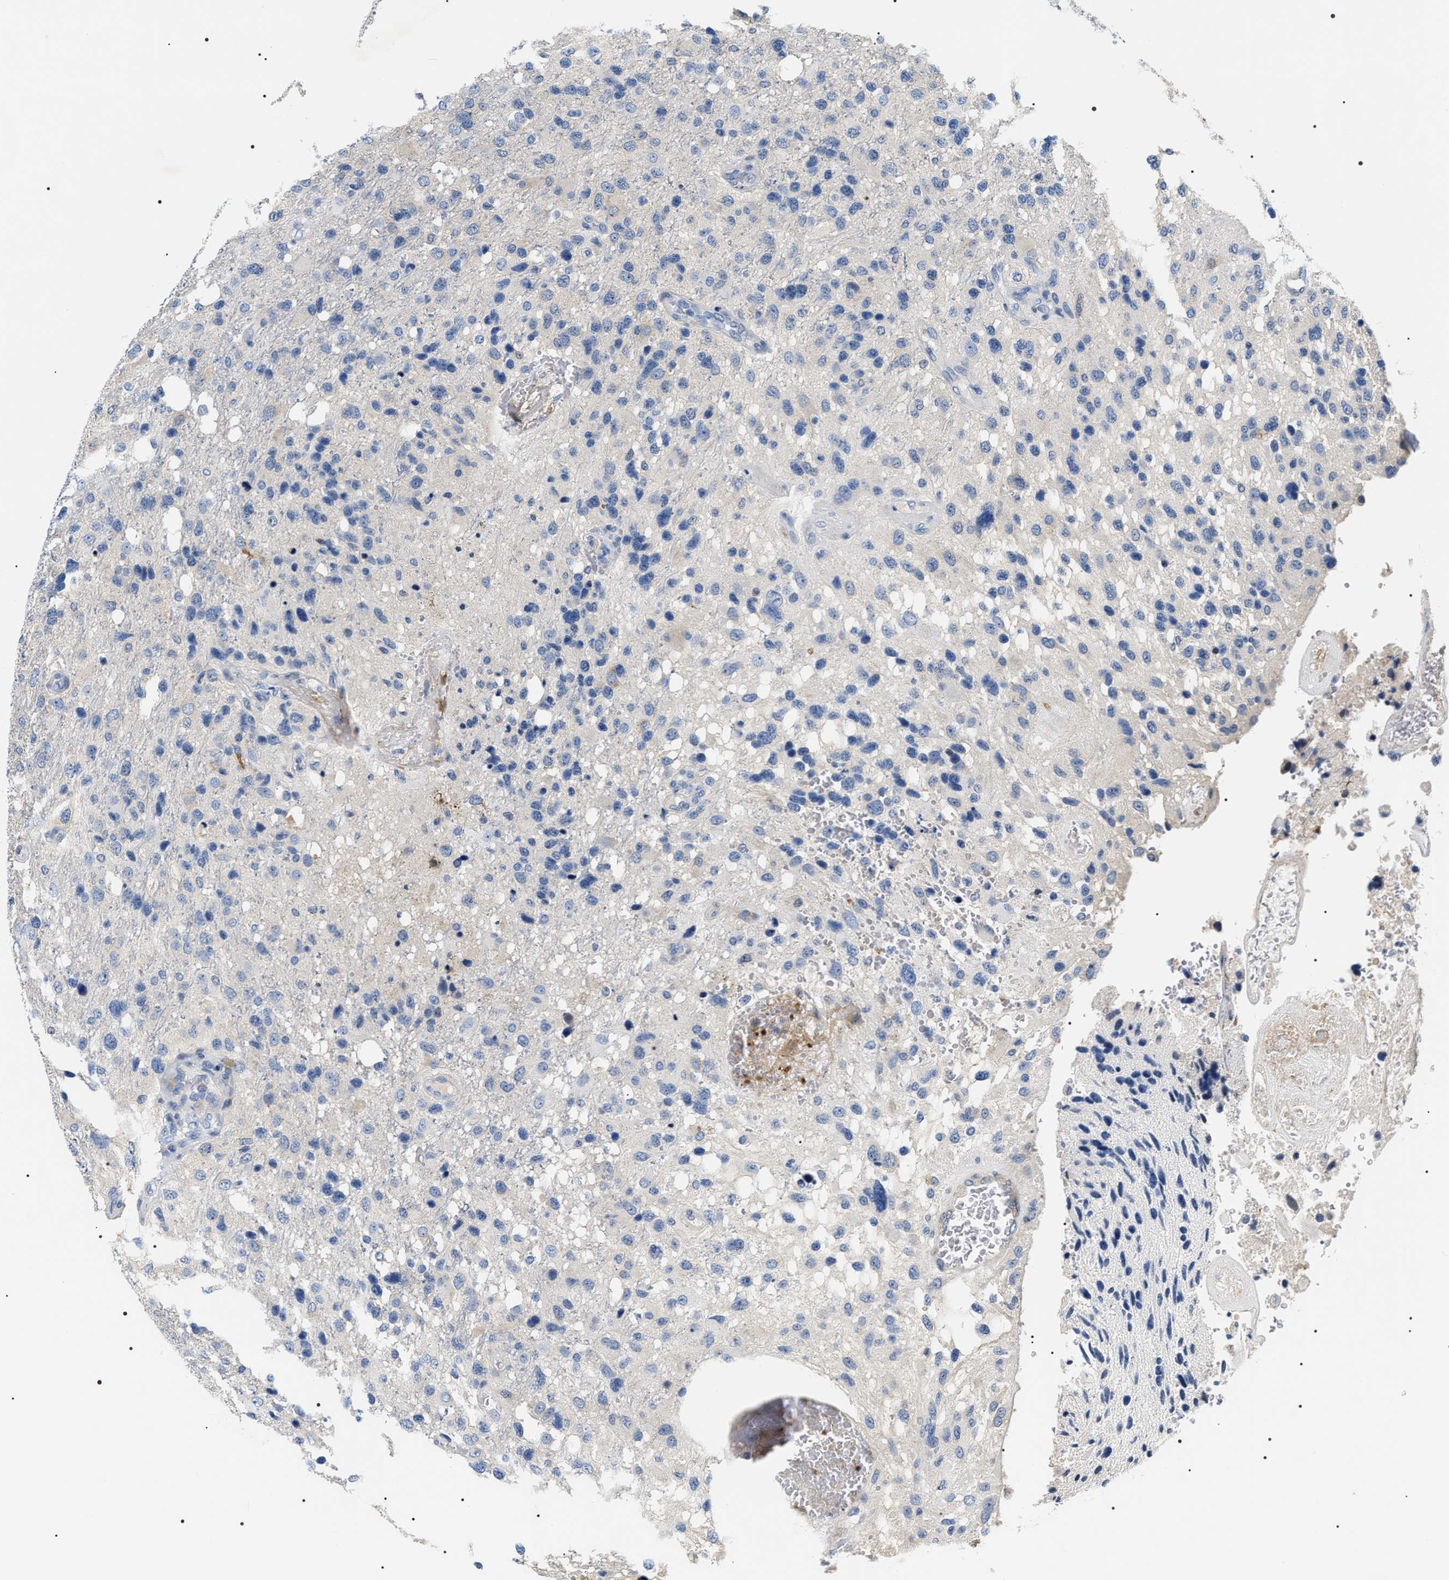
{"staining": {"intensity": "negative", "quantity": "none", "location": "none"}, "tissue": "glioma", "cell_type": "Tumor cells", "image_type": "cancer", "snomed": [{"axis": "morphology", "description": "Glioma, malignant, High grade"}, {"axis": "topography", "description": "Brain"}], "caption": "This is a histopathology image of immunohistochemistry staining of high-grade glioma (malignant), which shows no staining in tumor cells. (DAB immunohistochemistry (IHC) visualized using brightfield microscopy, high magnification).", "gene": "BAG2", "patient": {"sex": "female", "age": 58}}